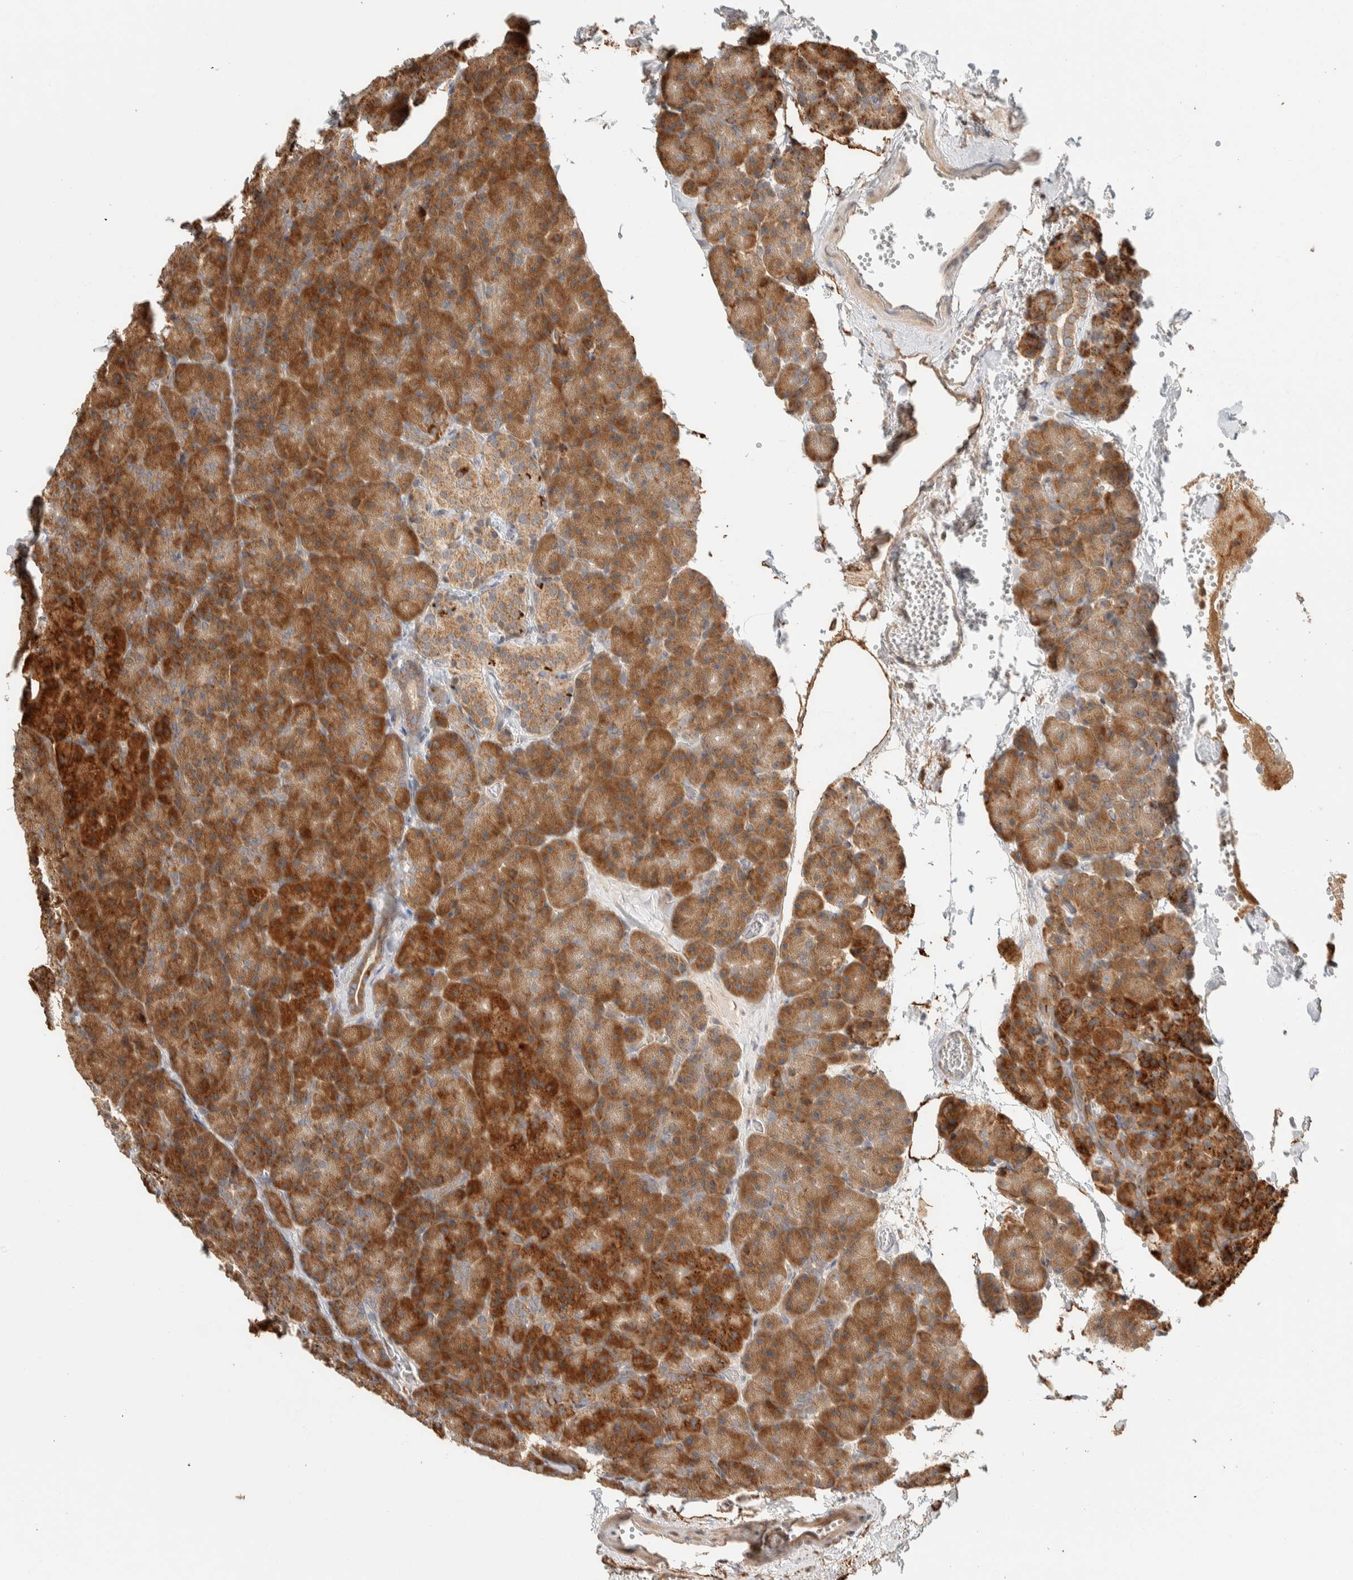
{"staining": {"intensity": "strong", "quantity": ">75%", "location": "cytoplasmic/membranous"}, "tissue": "pancreas", "cell_type": "Exocrine glandular cells", "image_type": "normal", "snomed": [{"axis": "morphology", "description": "Normal tissue, NOS"}, {"axis": "morphology", "description": "Carcinoid, malignant, NOS"}, {"axis": "topography", "description": "Pancreas"}], "caption": "Human pancreas stained for a protein (brown) displays strong cytoplasmic/membranous positive expression in about >75% of exocrine glandular cells.", "gene": "KIF9", "patient": {"sex": "female", "age": 35}}